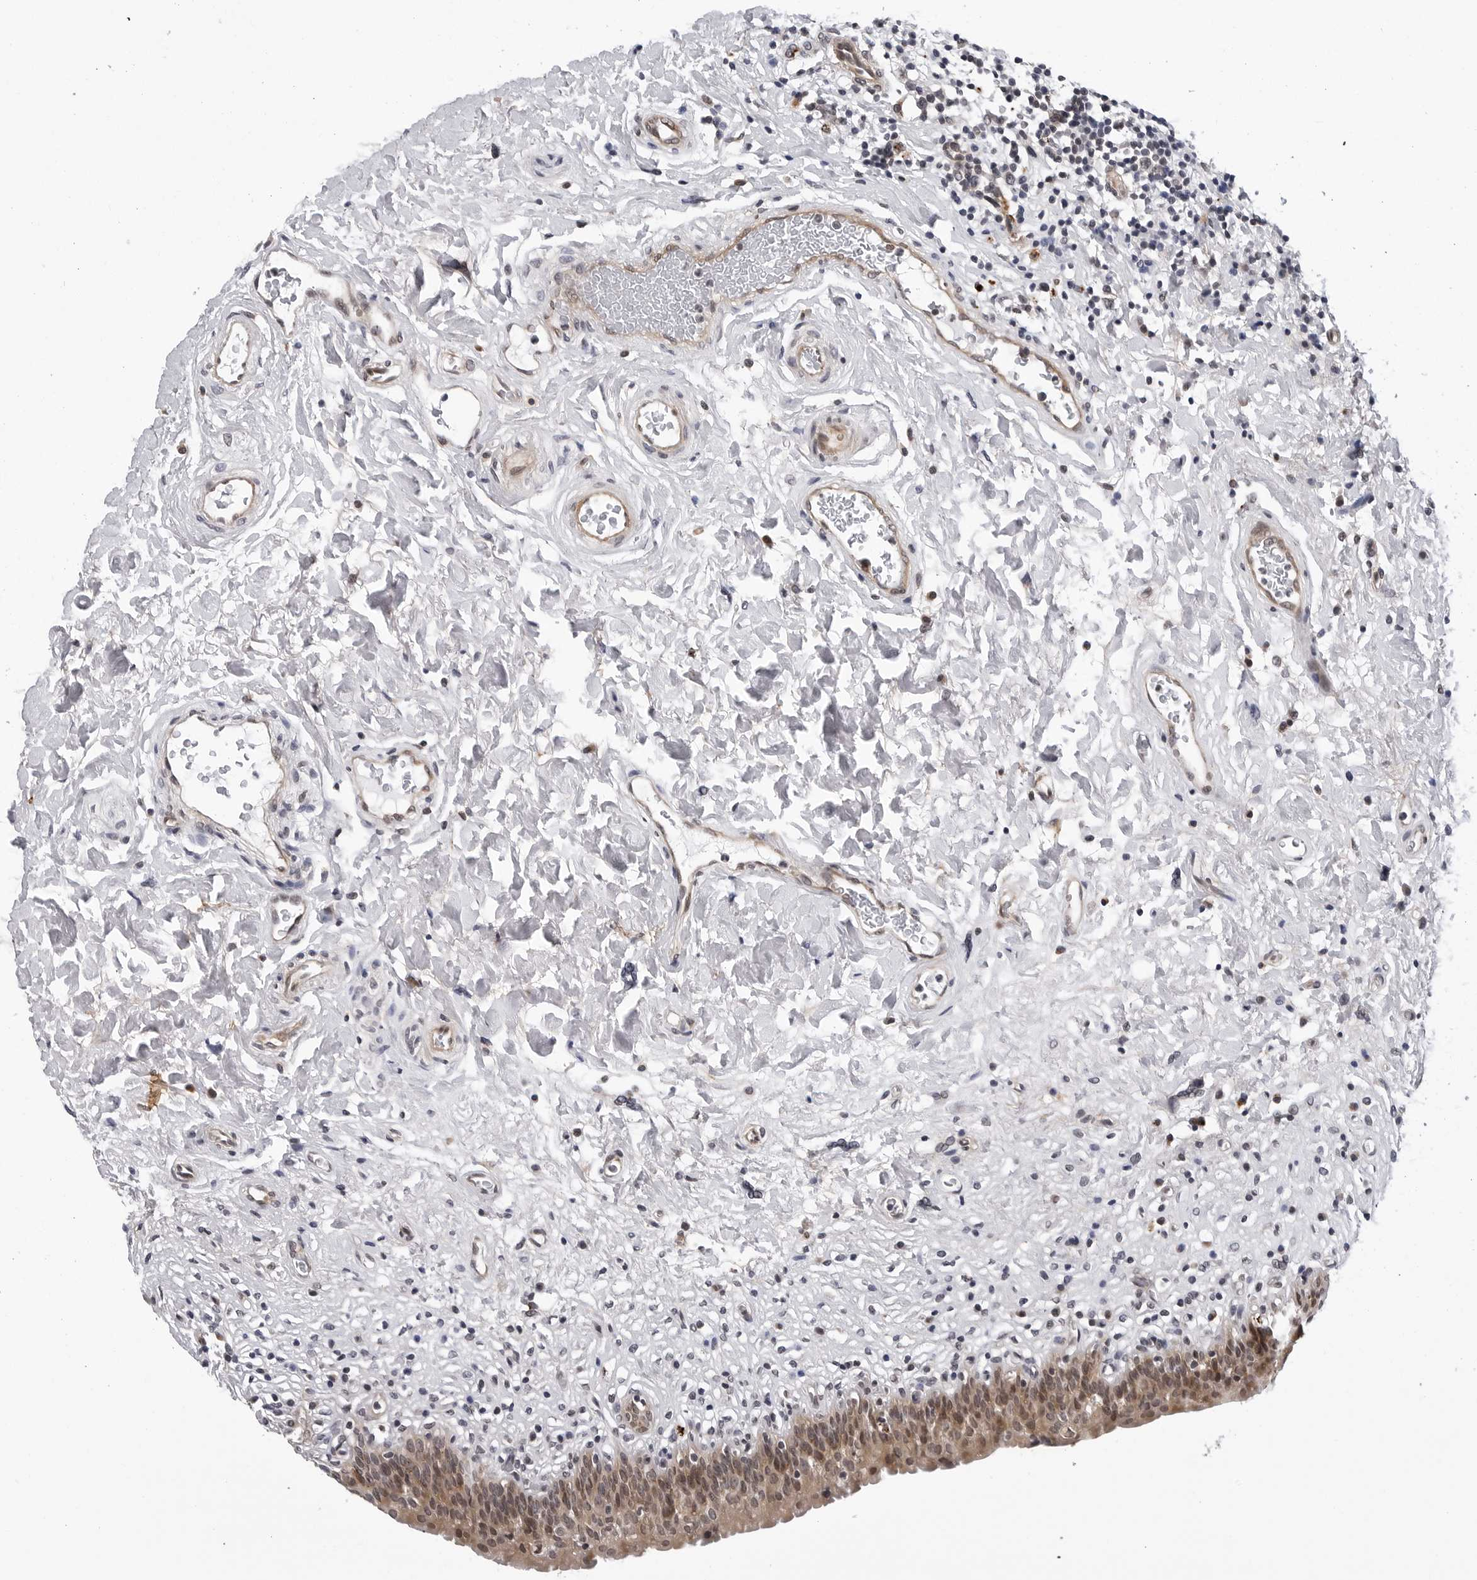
{"staining": {"intensity": "moderate", "quantity": ">75%", "location": "cytoplasmic/membranous,nuclear"}, "tissue": "urinary bladder", "cell_type": "Urothelial cells", "image_type": "normal", "snomed": [{"axis": "morphology", "description": "Normal tissue, NOS"}, {"axis": "topography", "description": "Urinary bladder"}], "caption": "Urothelial cells show medium levels of moderate cytoplasmic/membranous,nuclear expression in approximately >75% of cells in unremarkable urinary bladder.", "gene": "KIAA1614", "patient": {"sex": "male", "age": 83}}